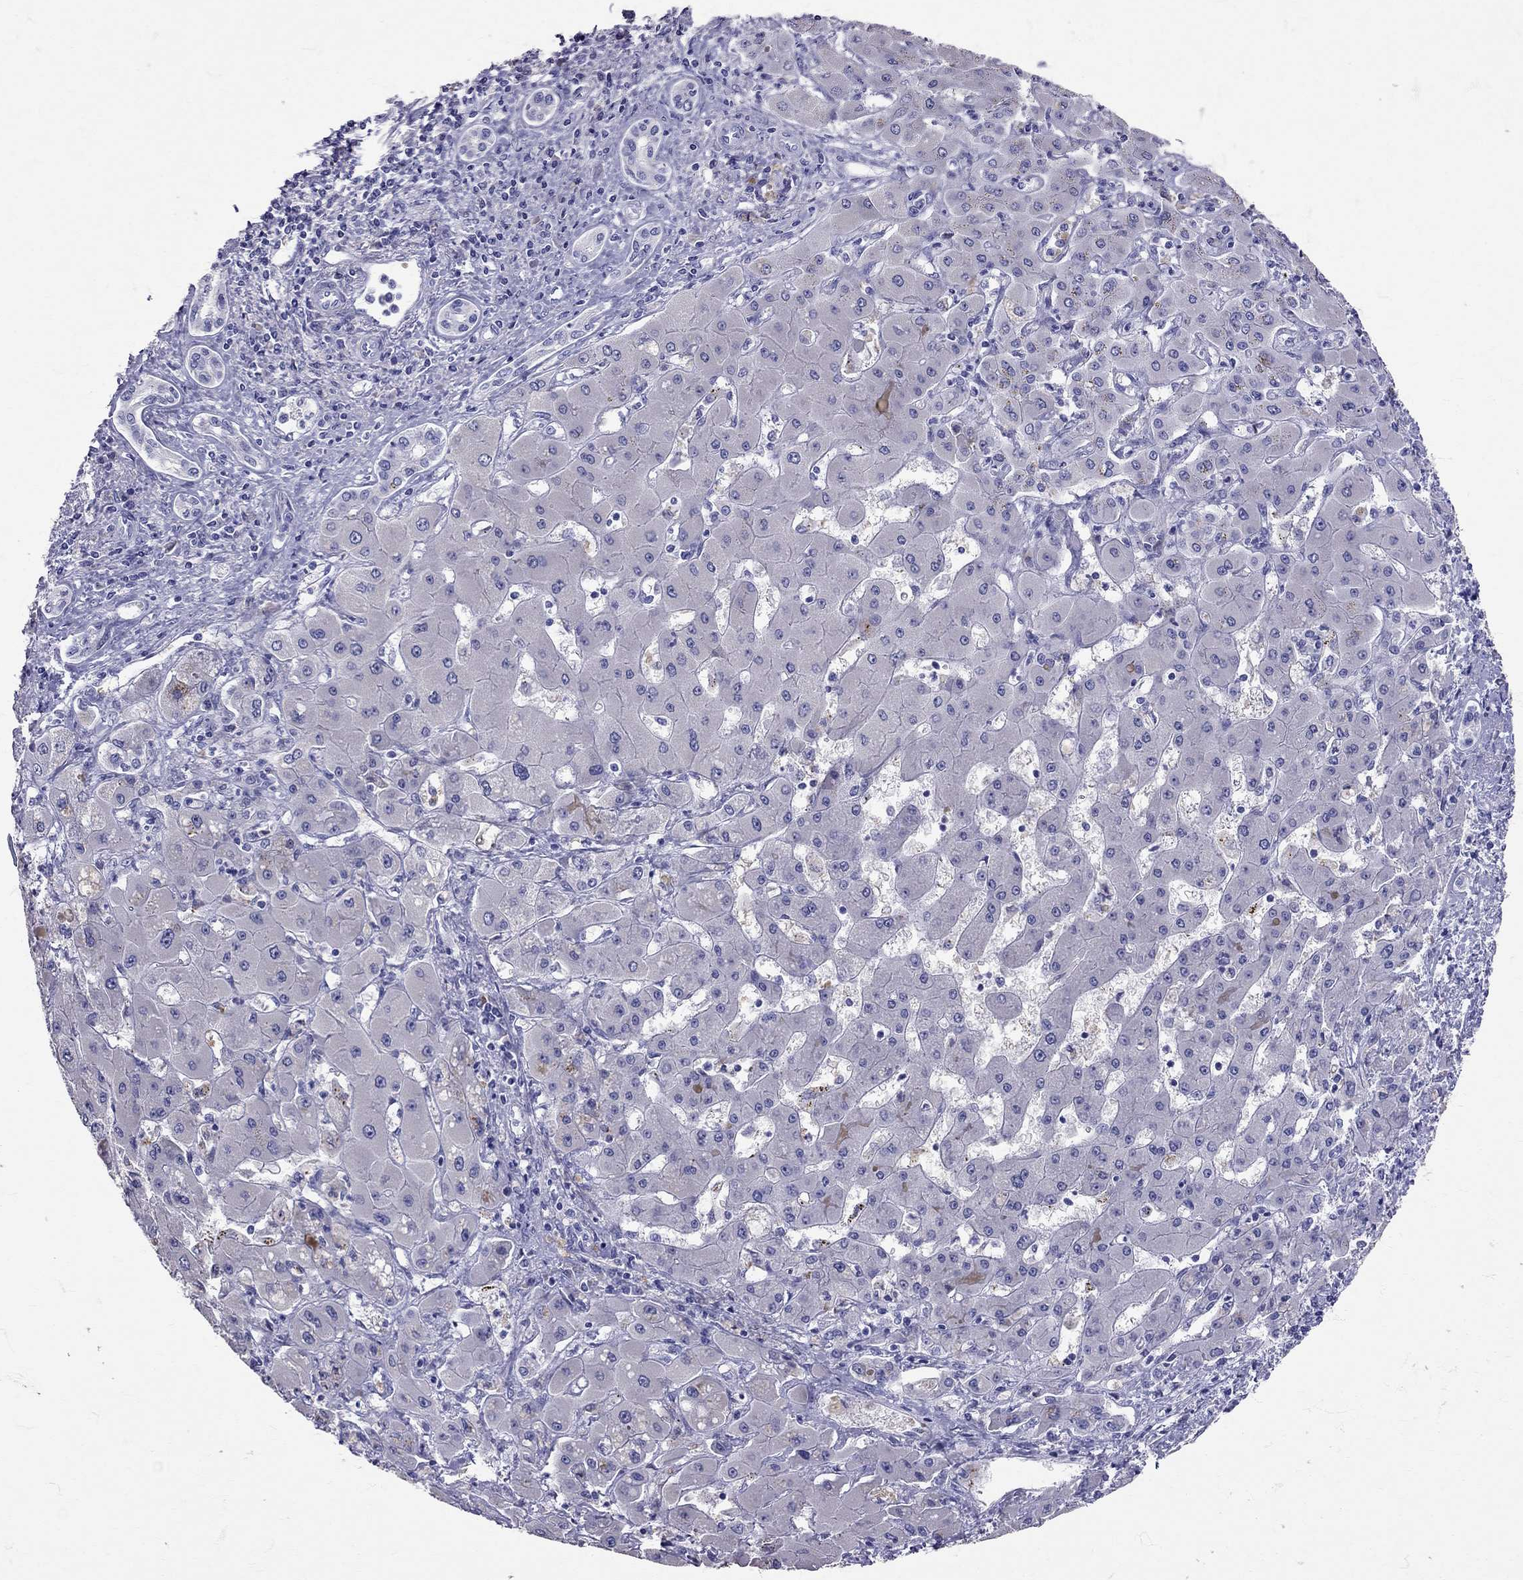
{"staining": {"intensity": "negative", "quantity": "none", "location": "none"}, "tissue": "liver cancer", "cell_type": "Tumor cells", "image_type": "cancer", "snomed": [{"axis": "morphology", "description": "Cholangiocarcinoma"}, {"axis": "topography", "description": "Liver"}], "caption": "Tumor cells are negative for protein expression in human cholangiocarcinoma (liver).", "gene": "TBR1", "patient": {"sex": "male", "age": 67}}